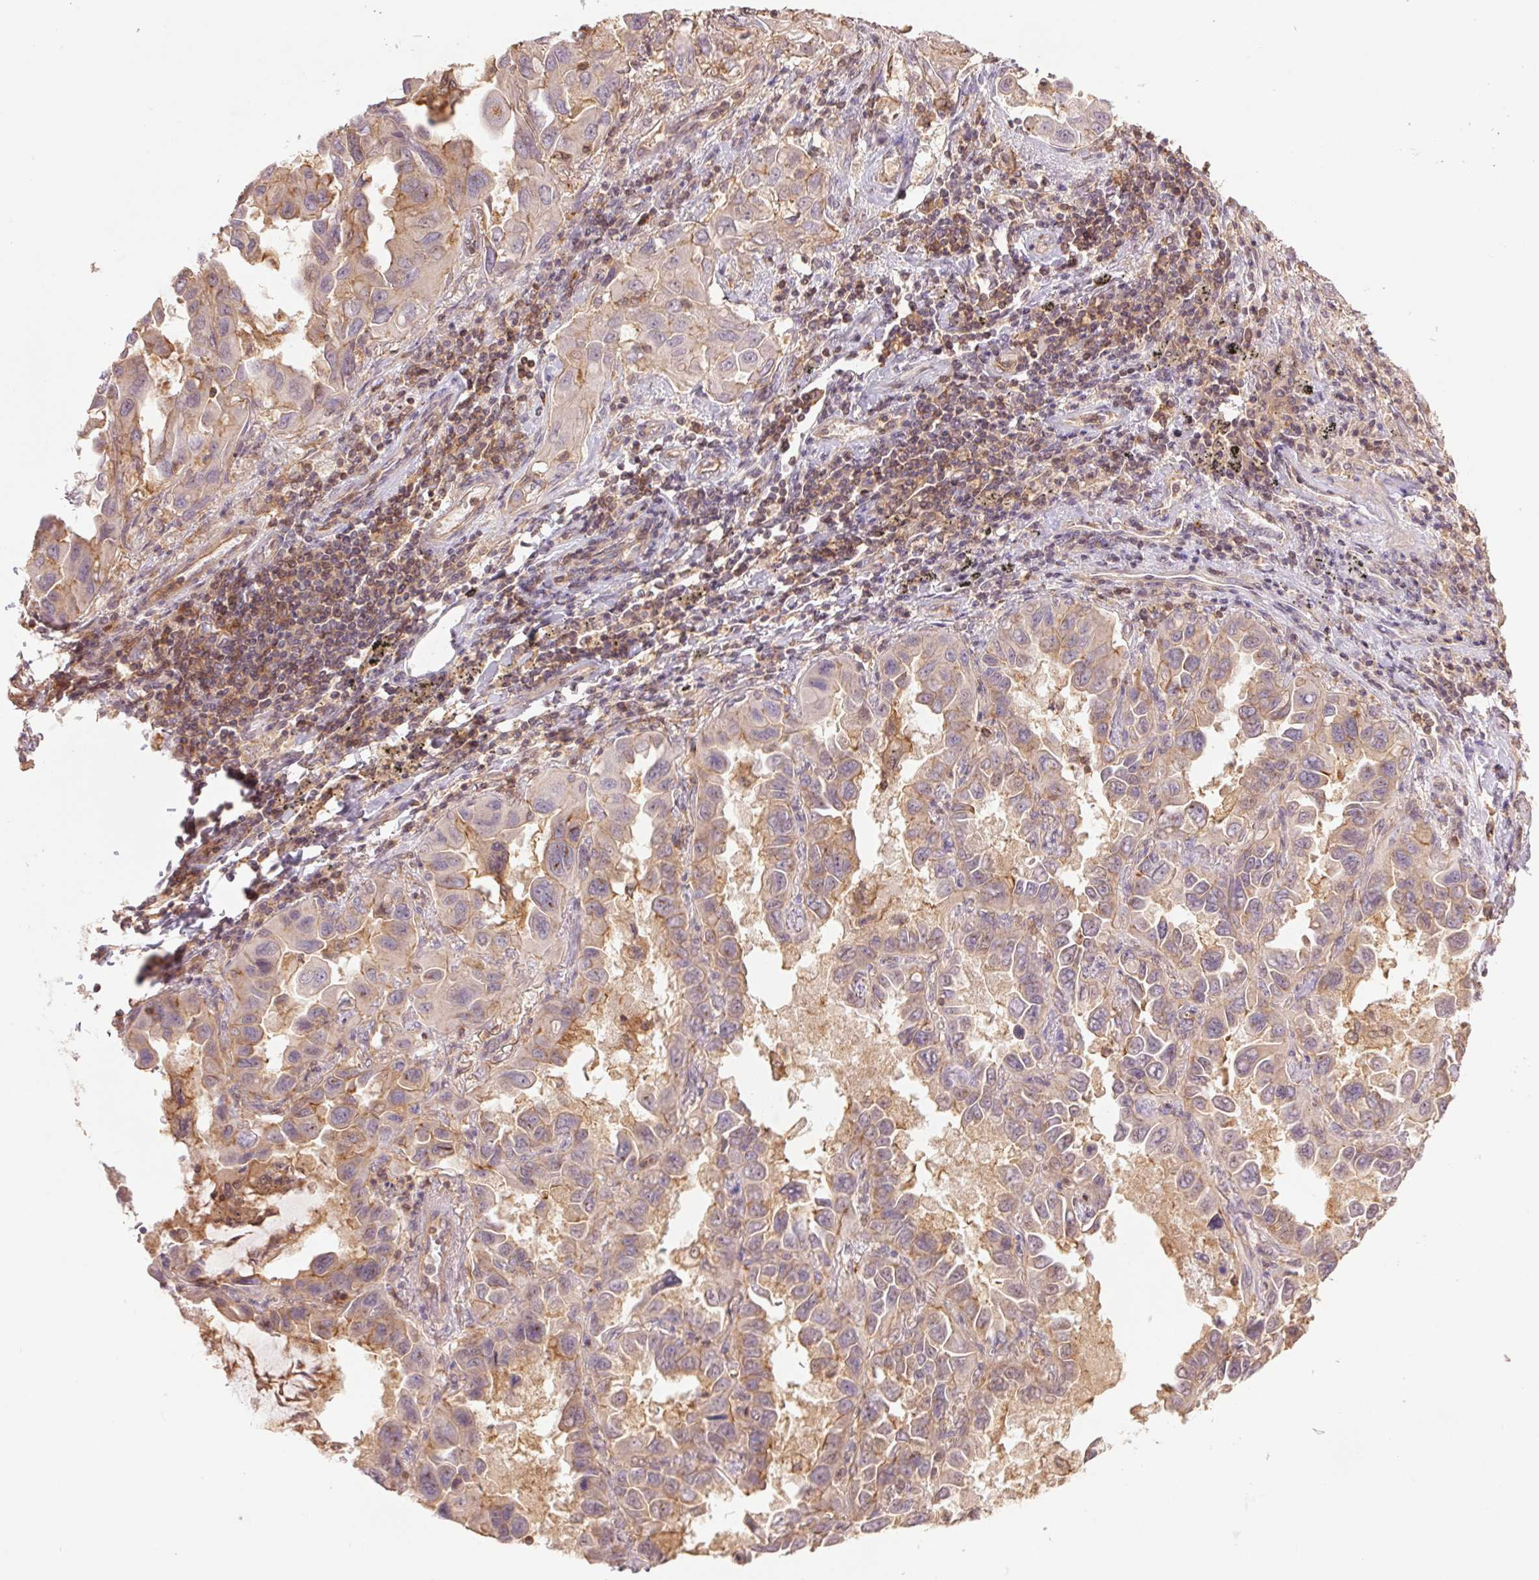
{"staining": {"intensity": "weak", "quantity": "<25%", "location": "cytoplasmic/membranous"}, "tissue": "lung cancer", "cell_type": "Tumor cells", "image_type": "cancer", "snomed": [{"axis": "morphology", "description": "Adenocarcinoma, NOS"}, {"axis": "topography", "description": "Lung"}], "caption": "Adenocarcinoma (lung) was stained to show a protein in brown. There is no significant staining in tumor cells.", "gene": "TUBA3D", "patient": {"sex": "male", "age": 64}}